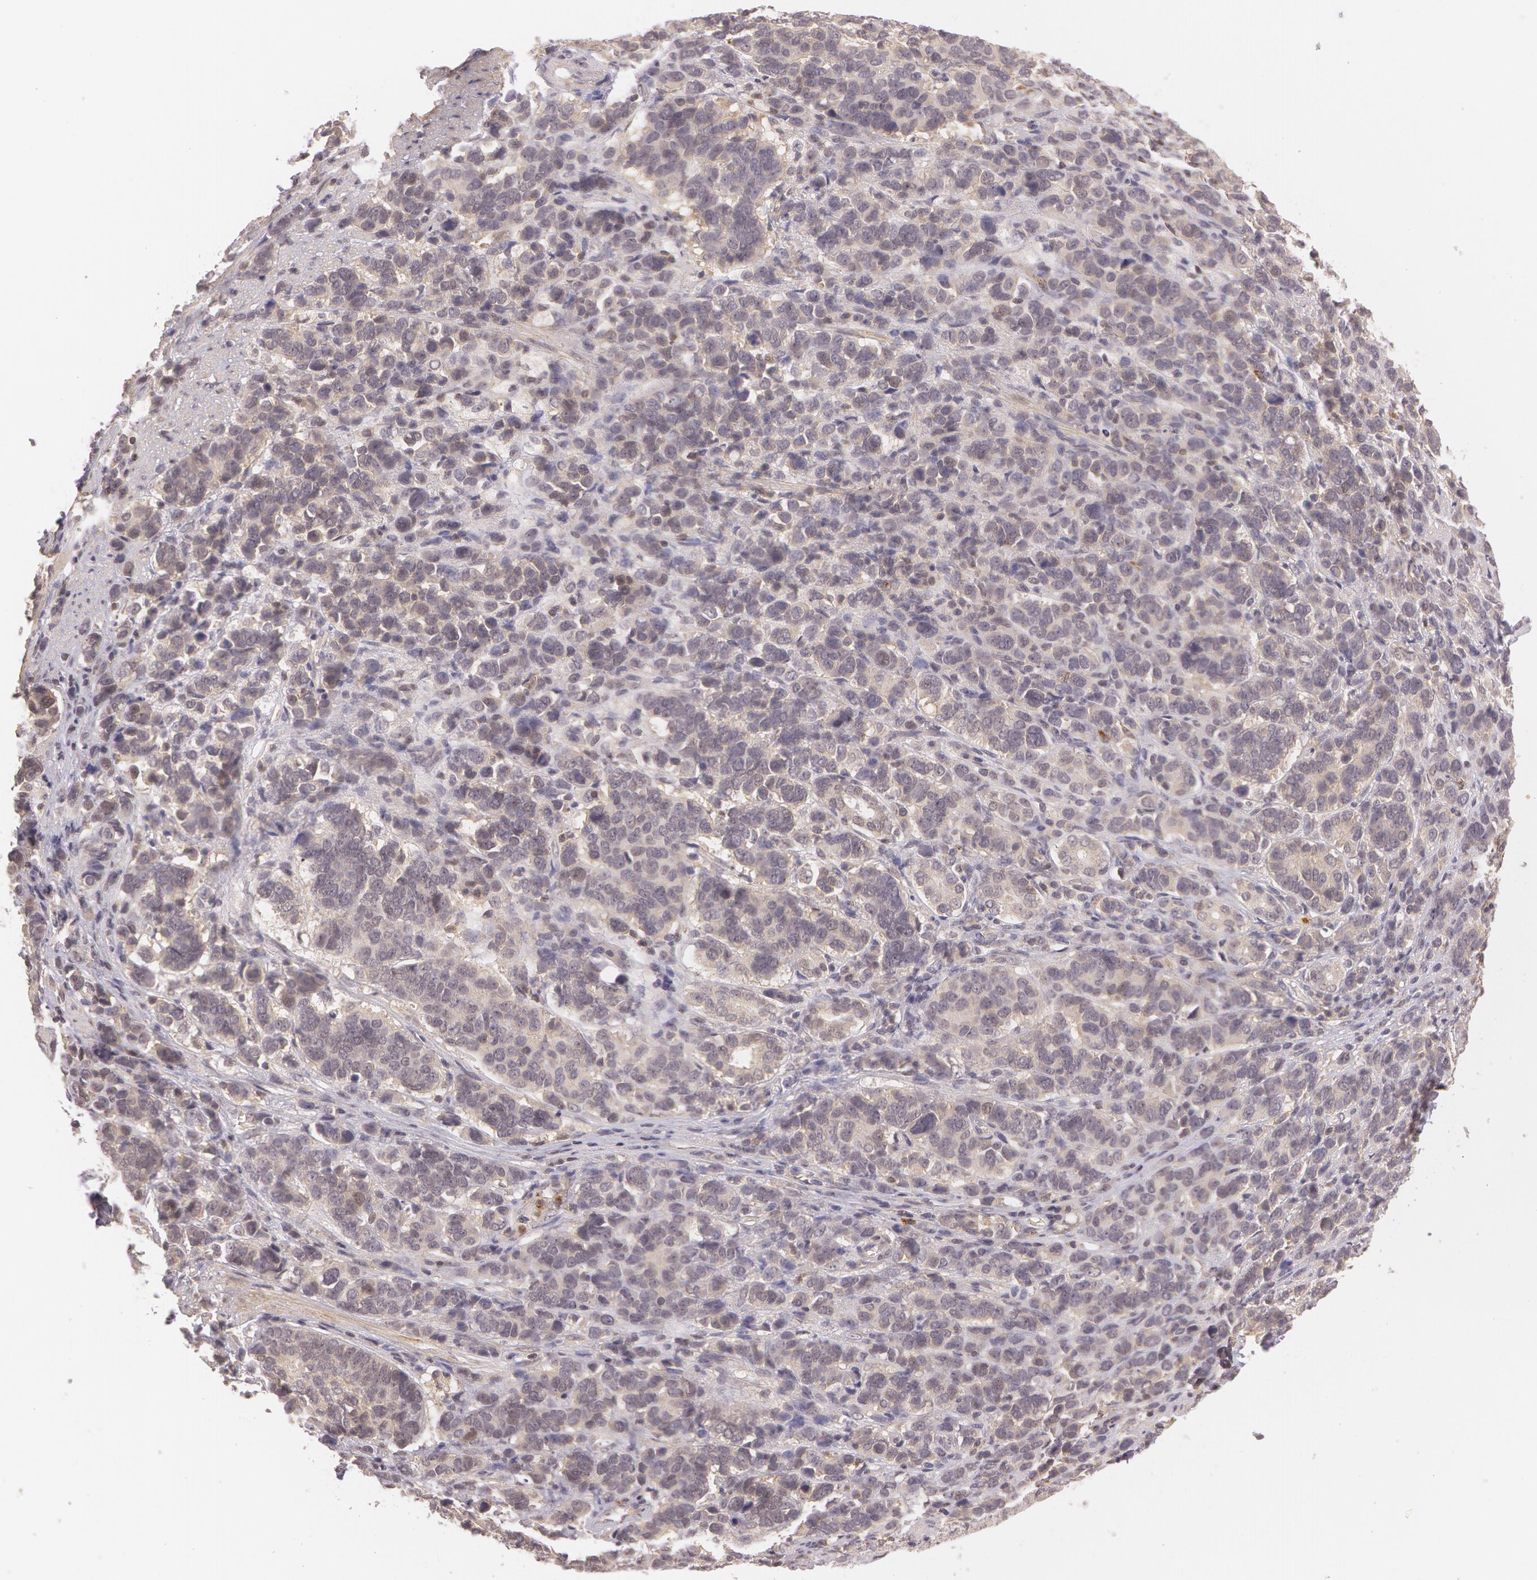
{"staining": {"intensity": "weak", "quantity": ">75%", "location": "cytoplasmic/membranous"}, "tissue": "stomach cancer", "cell_type": "Tumor cells", "image_type": "cancer", "snomed": [{"axis": "morphology", "description": "Adenocarcinoma, NOS"}, {"axis": "topography", "description": "Stomach, upper"}], "caption": "This histopathology image displays stomach adenocarcinoma stained with immunohistochemistry (IHC) to label a protein in brown. The cytoplasmic/membranous of tumor cells show weak positivity for the protein. Nuclei are counter-stained blue.", "gene": "ATG2B", "patient": {"sex": "male", "age": 71}}